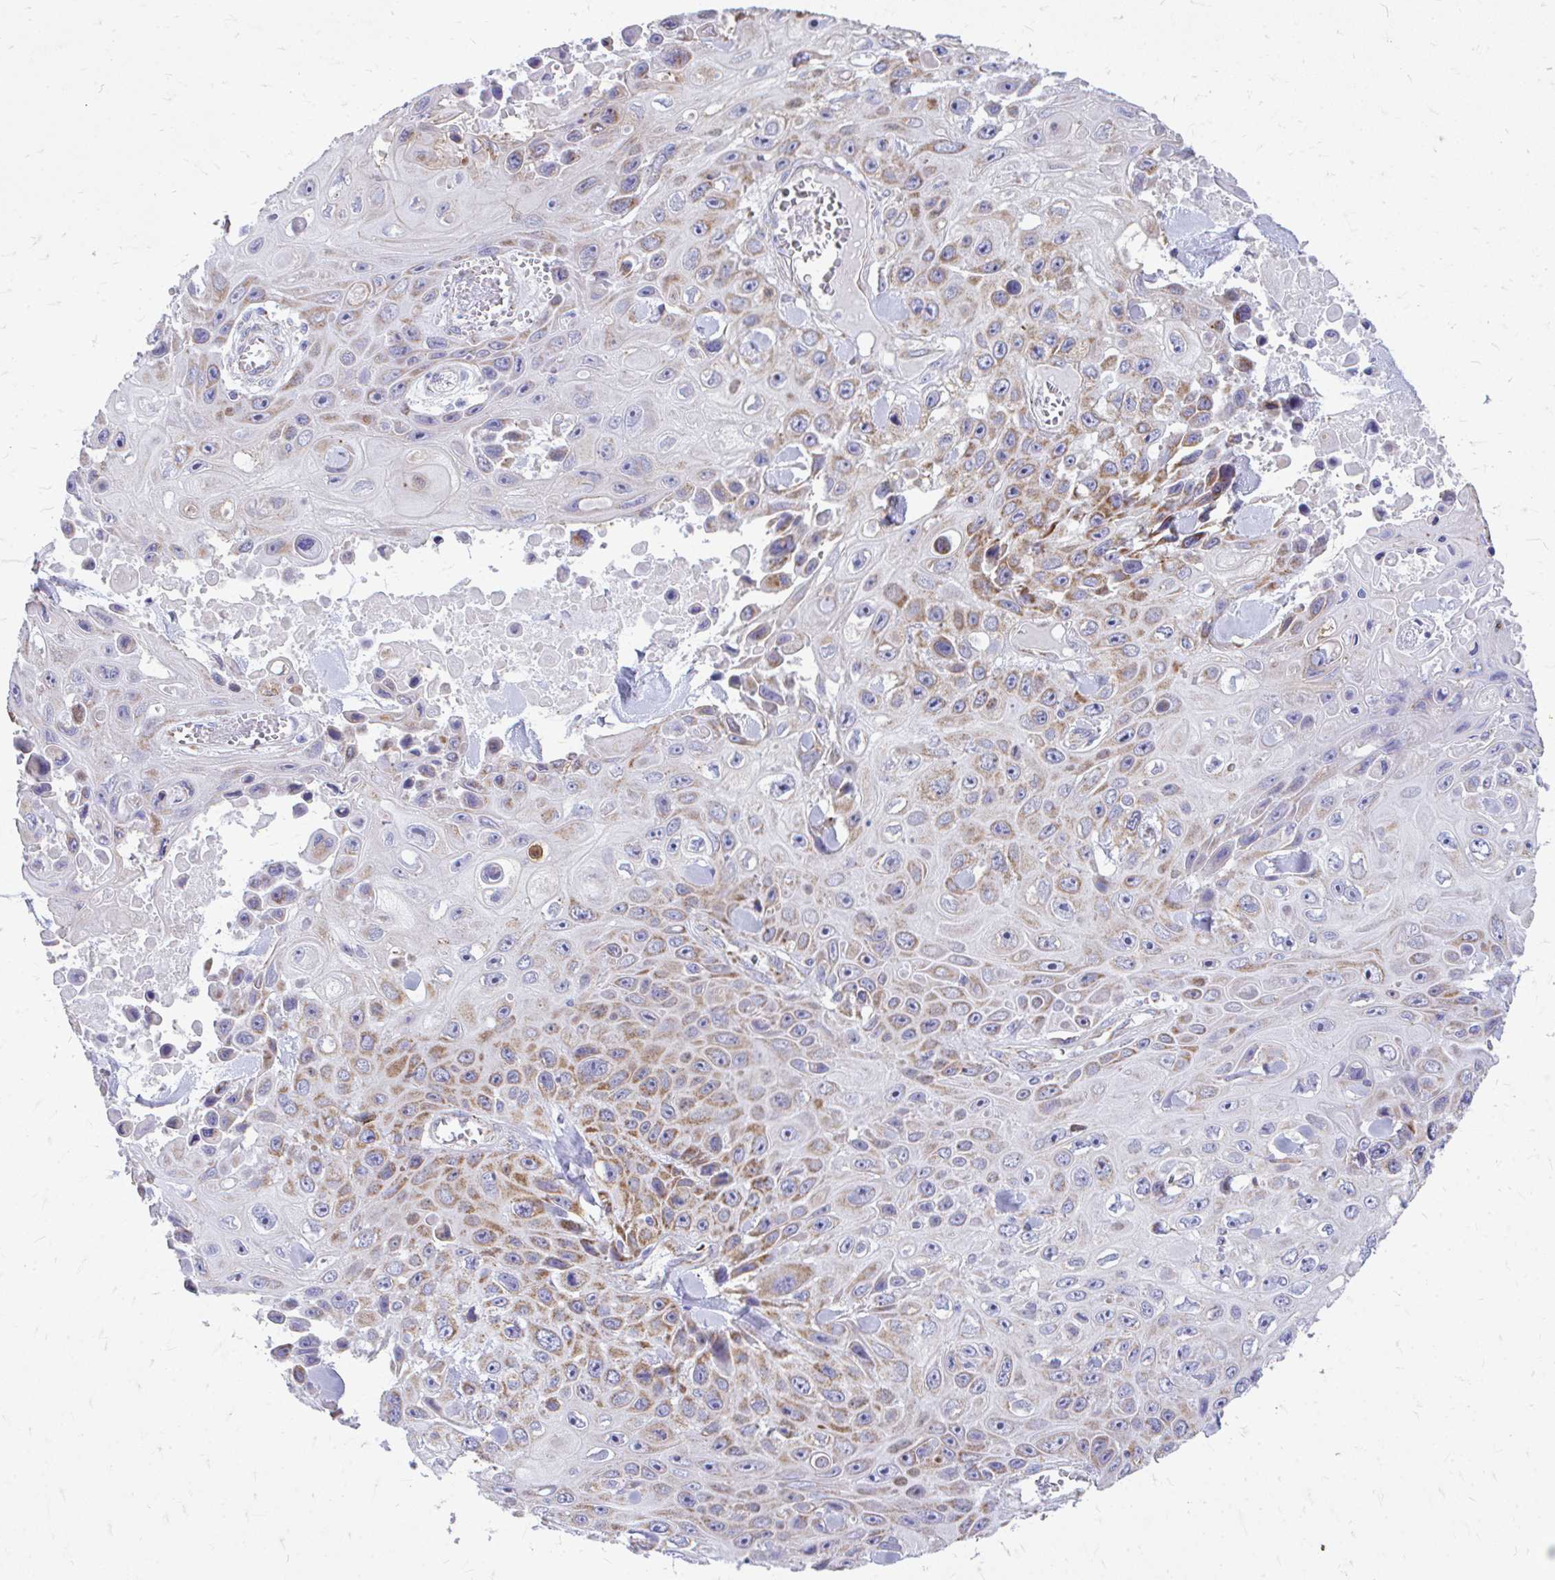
{"staining": {"intensity": "moderate", "quantity": "25%-75%", "location": "cytoplasmic/membranous"}, "tissue": "skin cancer", "cell_type": "Tumor cells", "image_type": "cancer", "snomed": [{"axis": "morphology", "description": "Squamous cell carcinoma, NOS"}, {"axis": "topography", "description": "Skin"}], "caption": "A brown stain shows moderate cytoplasmic/membranous staining of a protein in human skin cancer (squamous cell carcinoma) tumor cells. (IHC, brightfield microscopy, high magnification).", "gene": "MRPL19", "patient": {"sex": "male", "age": 82}}